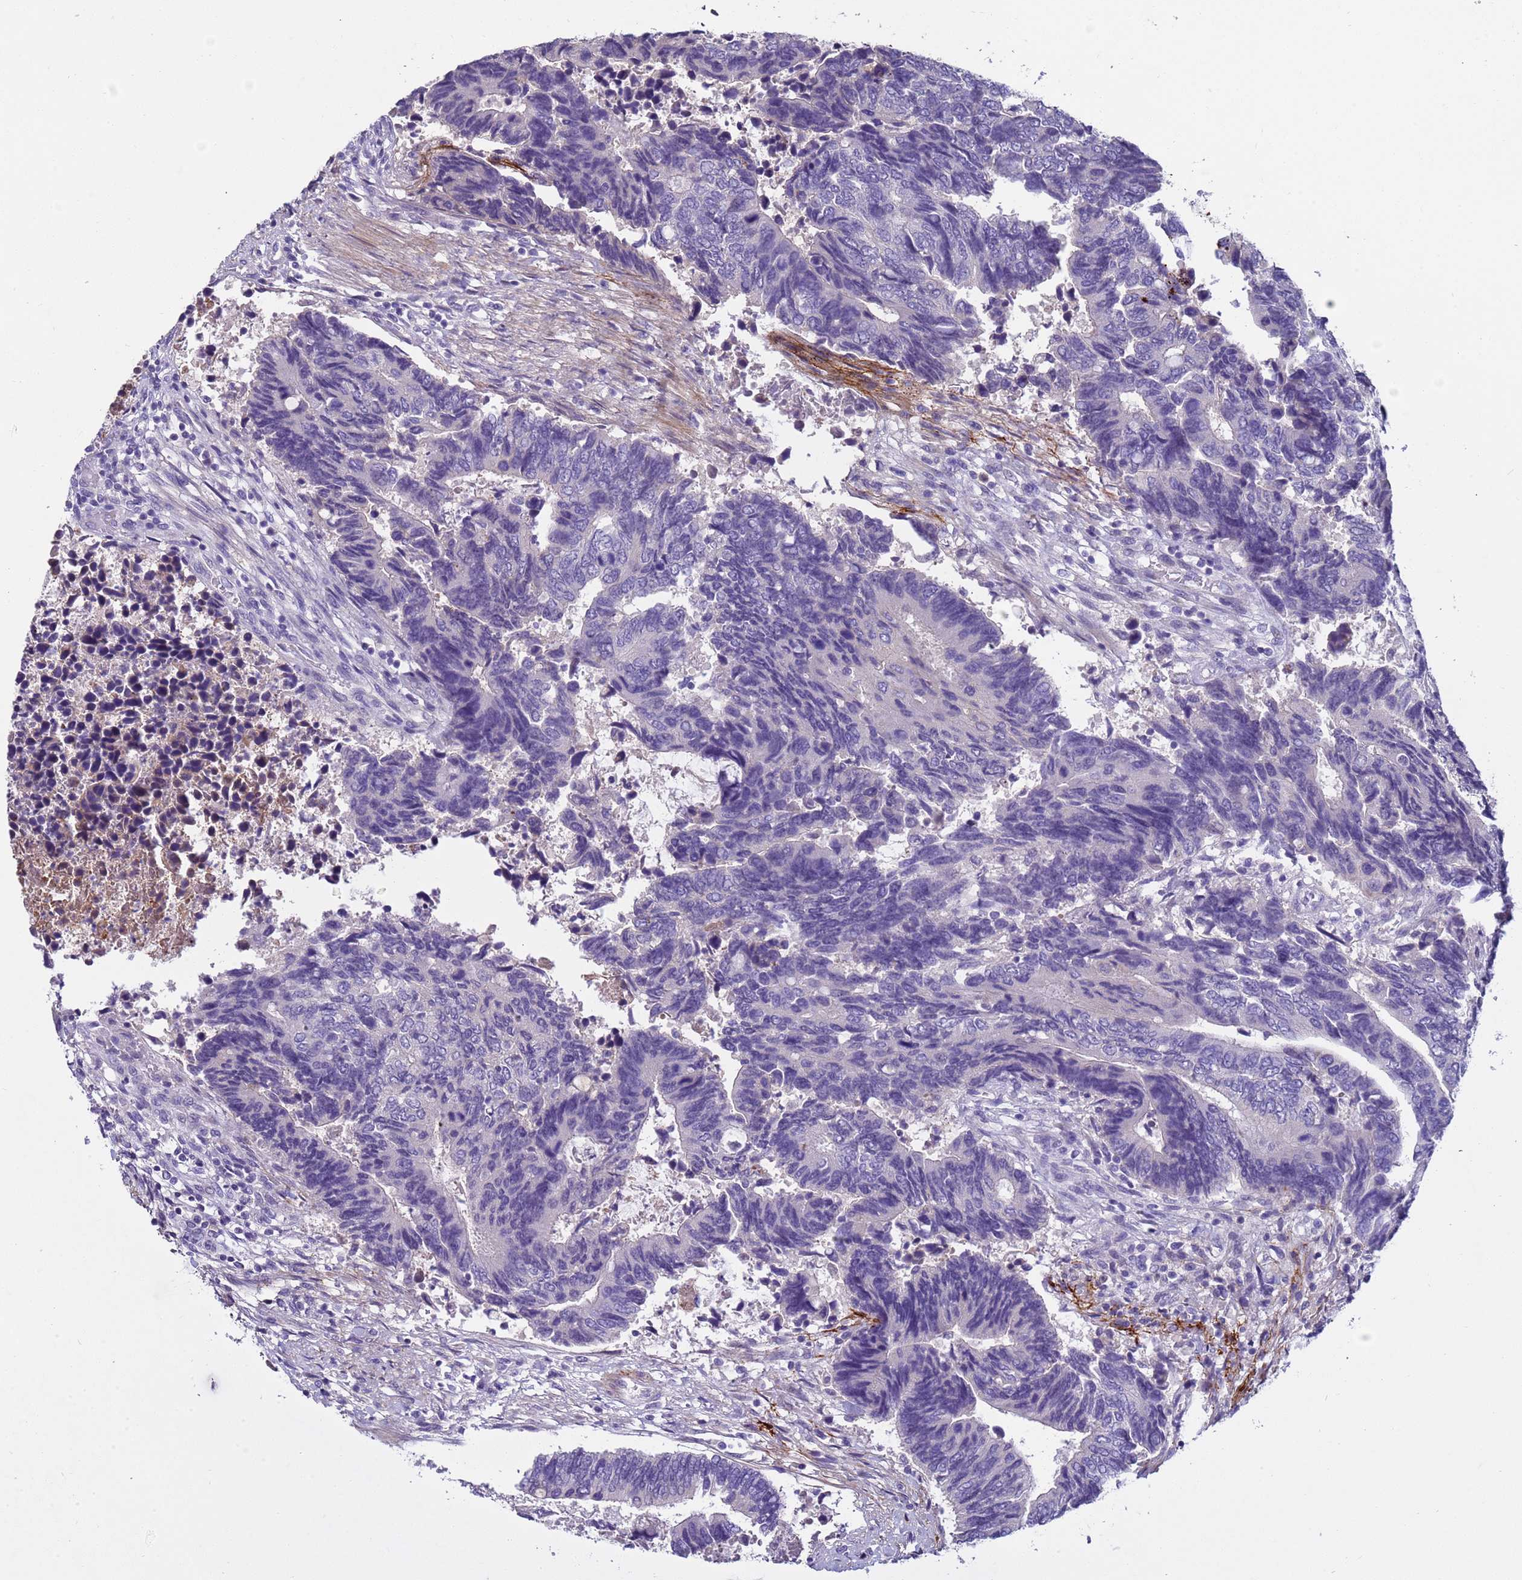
{"staining": {"intensity": "negative", "quantity": "none", "location": "none"}, "tissue": "colorectal cancer", "cell_type": "Tumor cells", "image_type": "cancer", "snomed": [{"axis": "morphology", "description": "Adenocarcinoma, NOS"}, {"axis": "topography", "description": "Colon"}], "caption": "The micrograph displays no significant expression in tumor cells of colorectal cancer (adenocarcinoma). The staining was performed using DAB to visualize the protein expression in brown, while the nuclei were stained in blue with hematoxylin (Magnification: 20x).", "gene": "TRIM51", "patient": {"sex": "male", "age": 87}}